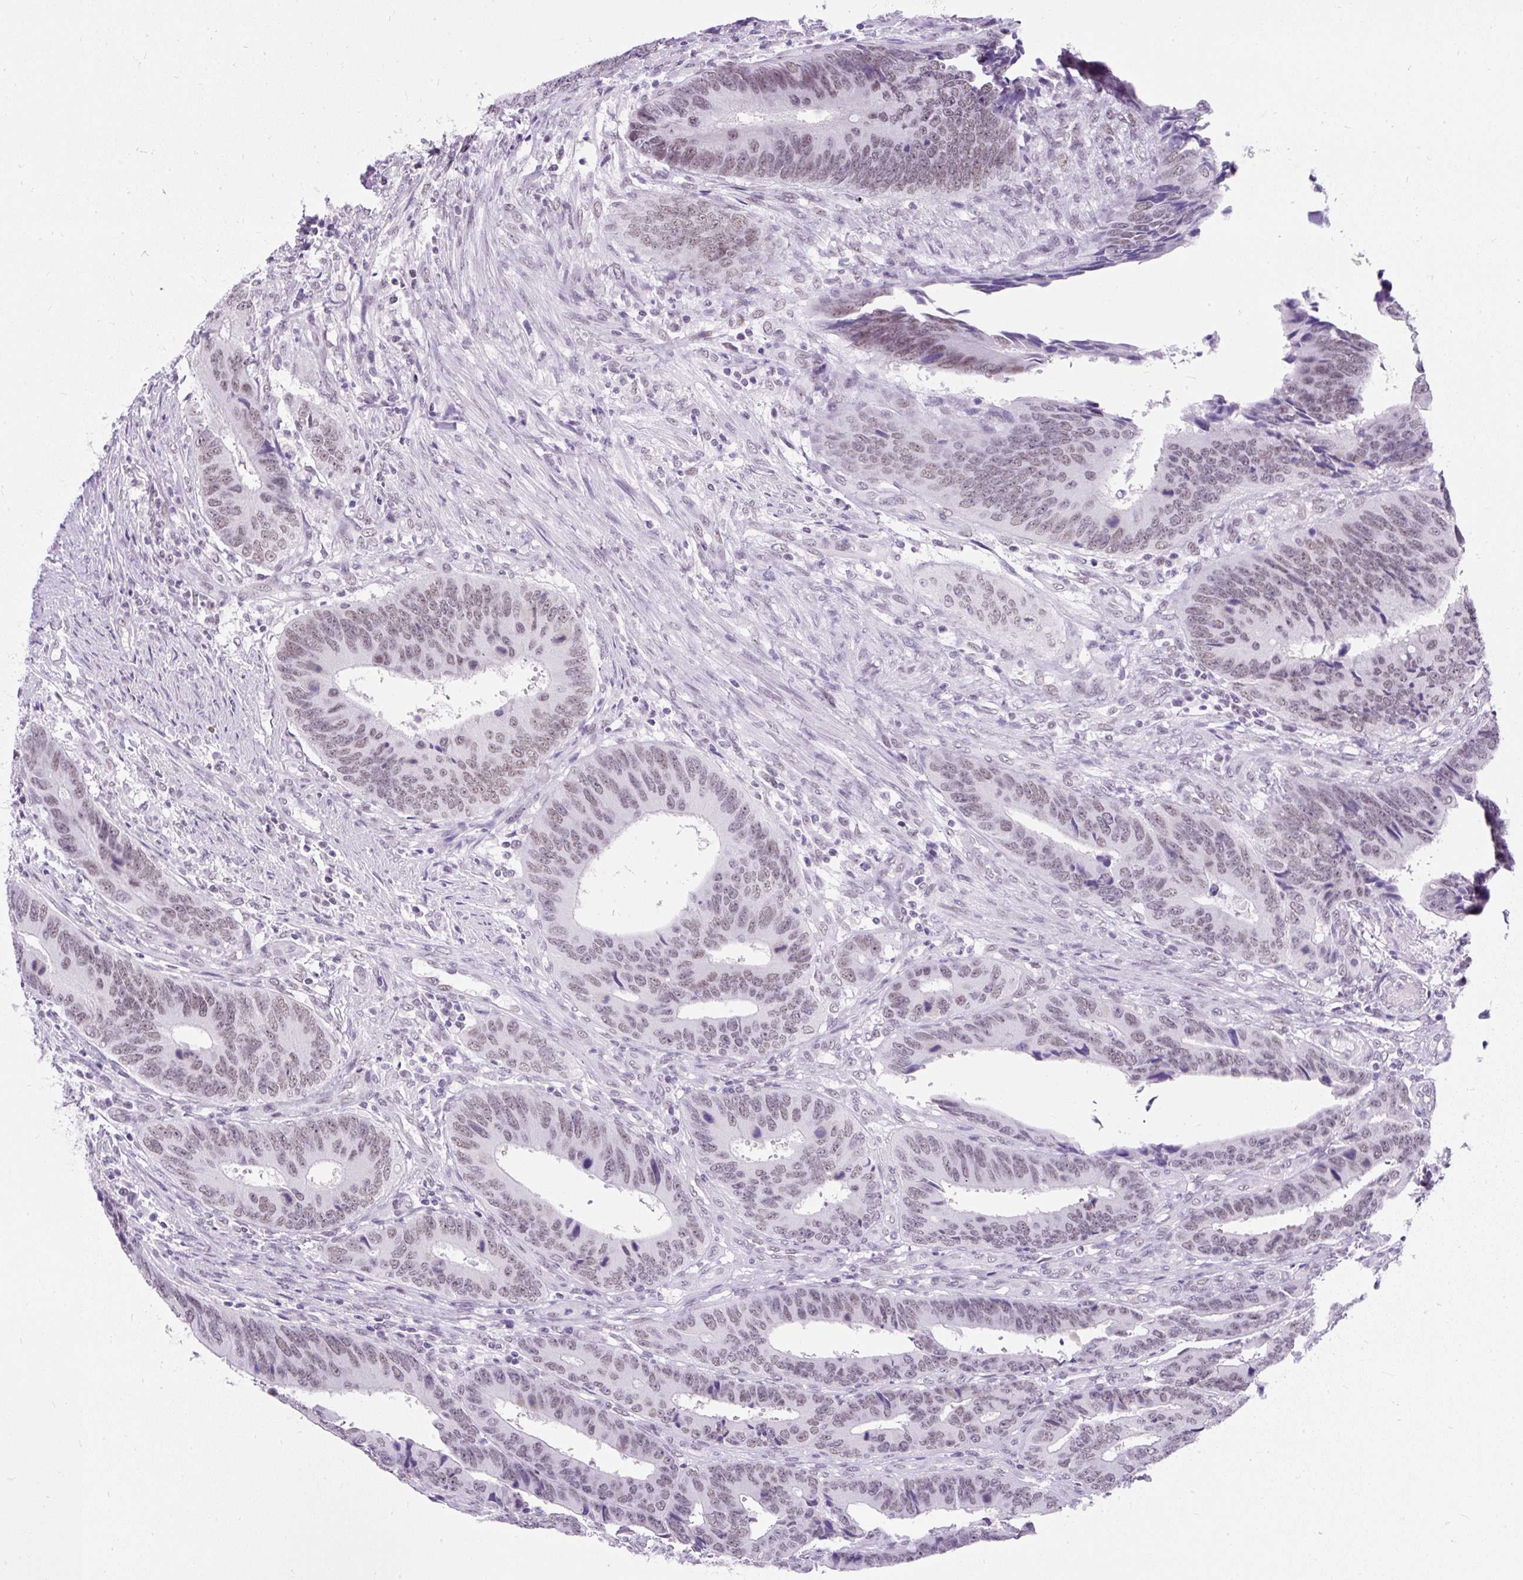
{"staining": {"intensity": "weak", "quantity": "25%-75%", "location": "nuclear"}, "tissue": "colorectal cancer", "cell_type": "Tumor cells", "image_type": "cancer", "snomed": [{"axis": "morphology", "description": "Adenocarcinoma, NOS"}, {"axis": "topography", "description": "Colon"}], "caption": "Human adenocarcinoma (colorectal) stained for a protein (brown) demonstrates weak nuclear positive expression in approximately 25%-75% of tumor cells.", "gene": "PLCXD2", "patient": {"sex": "male", "age": 87}}